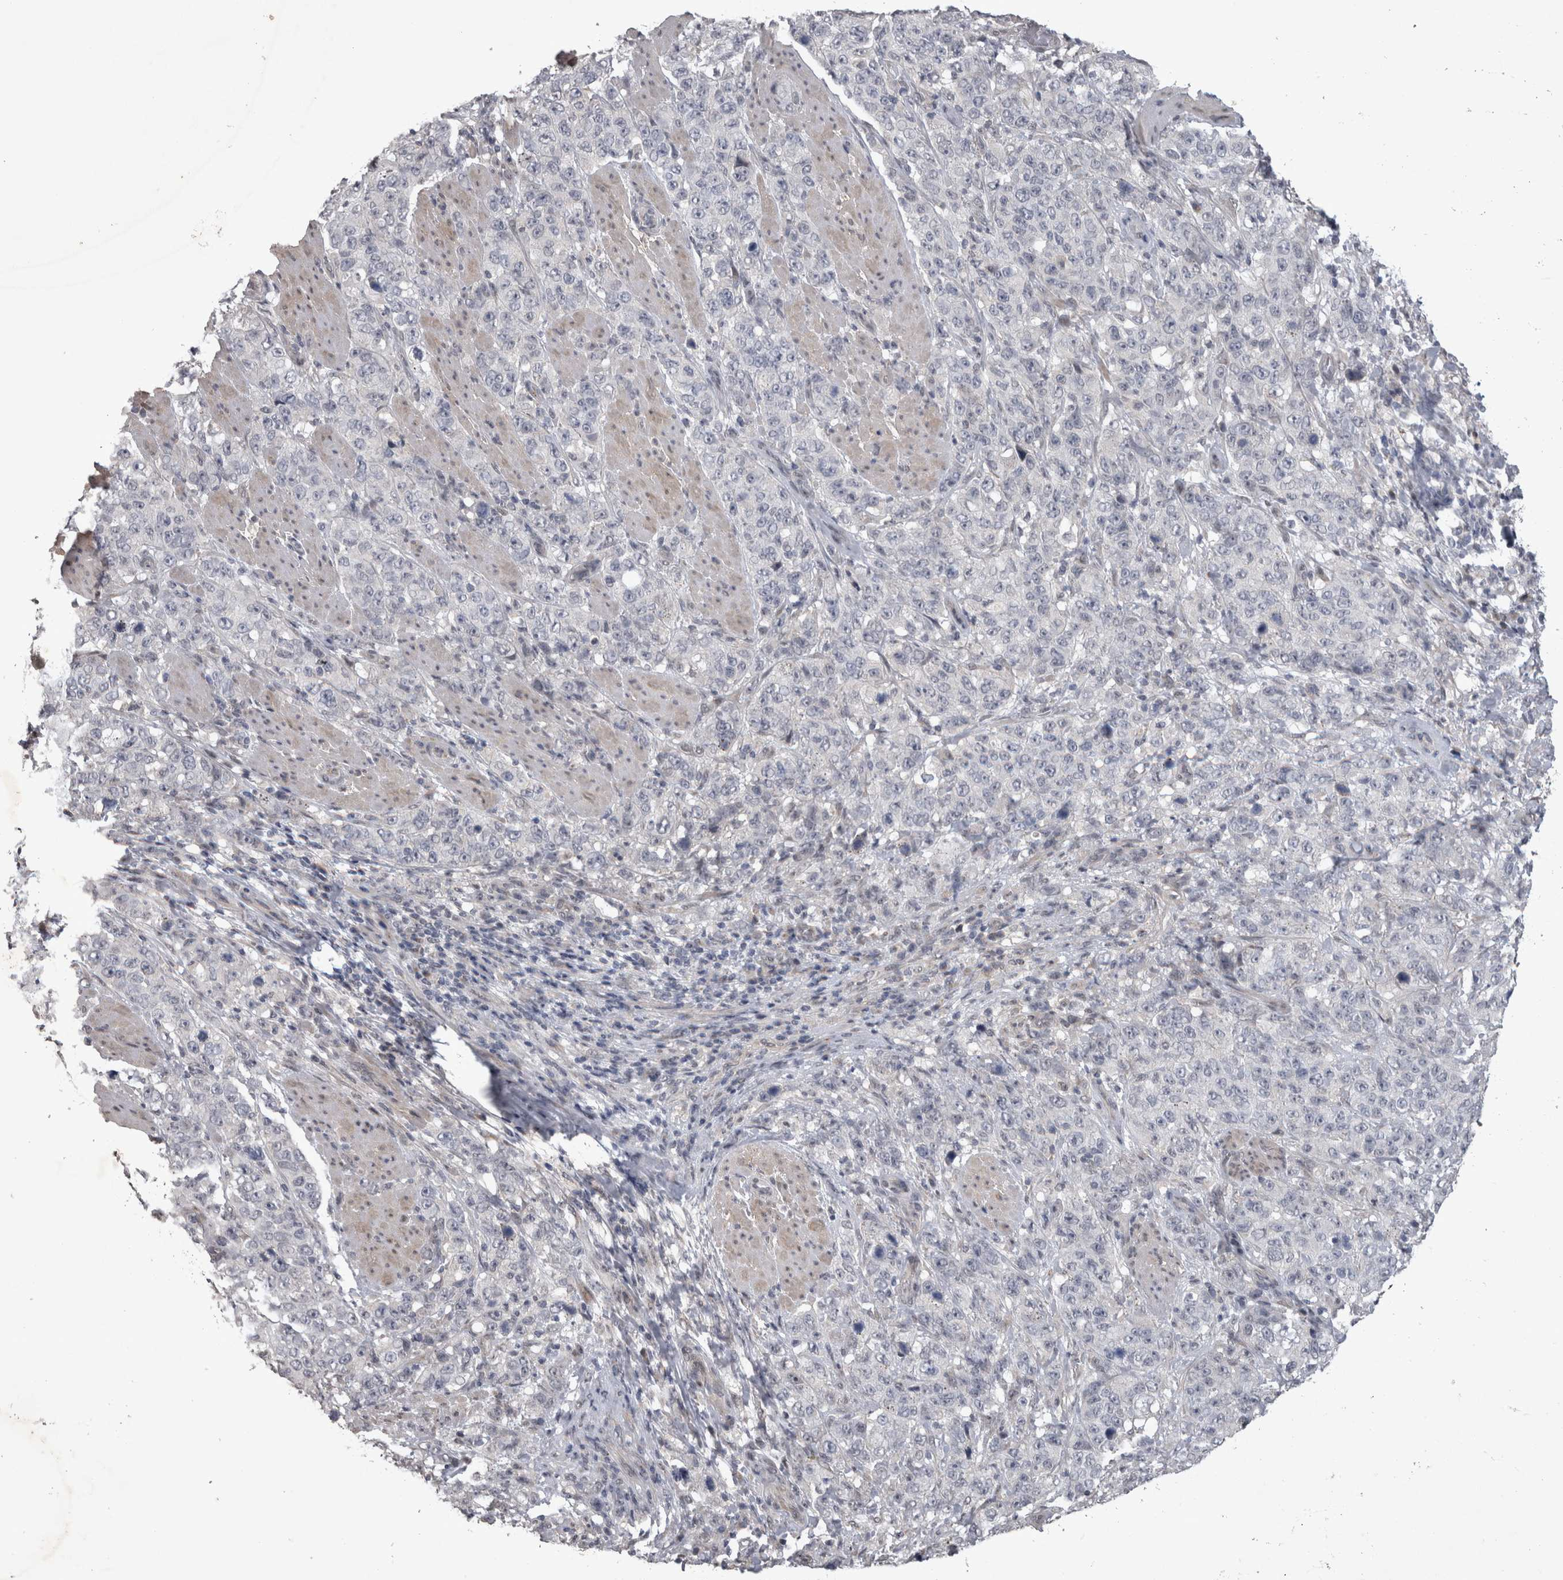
{"staining": {"intensity": "negative", "quantity": "none", "location": "none"}, "tissue": "stomach cancer", "cell_type": "Tumor cells", "image_type": "cancer", "snomed": [{"axis": "morphology", "description": "Adenocarcinoma, NOS"}, {"axis": "topography", "description": "Stomach"}], "caption": "A micrograph of stomach cancer stained for a protein exhibits no brown staining in tumor cells. (DAB (3,3'-diaminobenzidine) immunohistochemistry with hematoxylin counter stain).", "gene": "IFI44", "patient": {"sex": "male", "age": 48}}